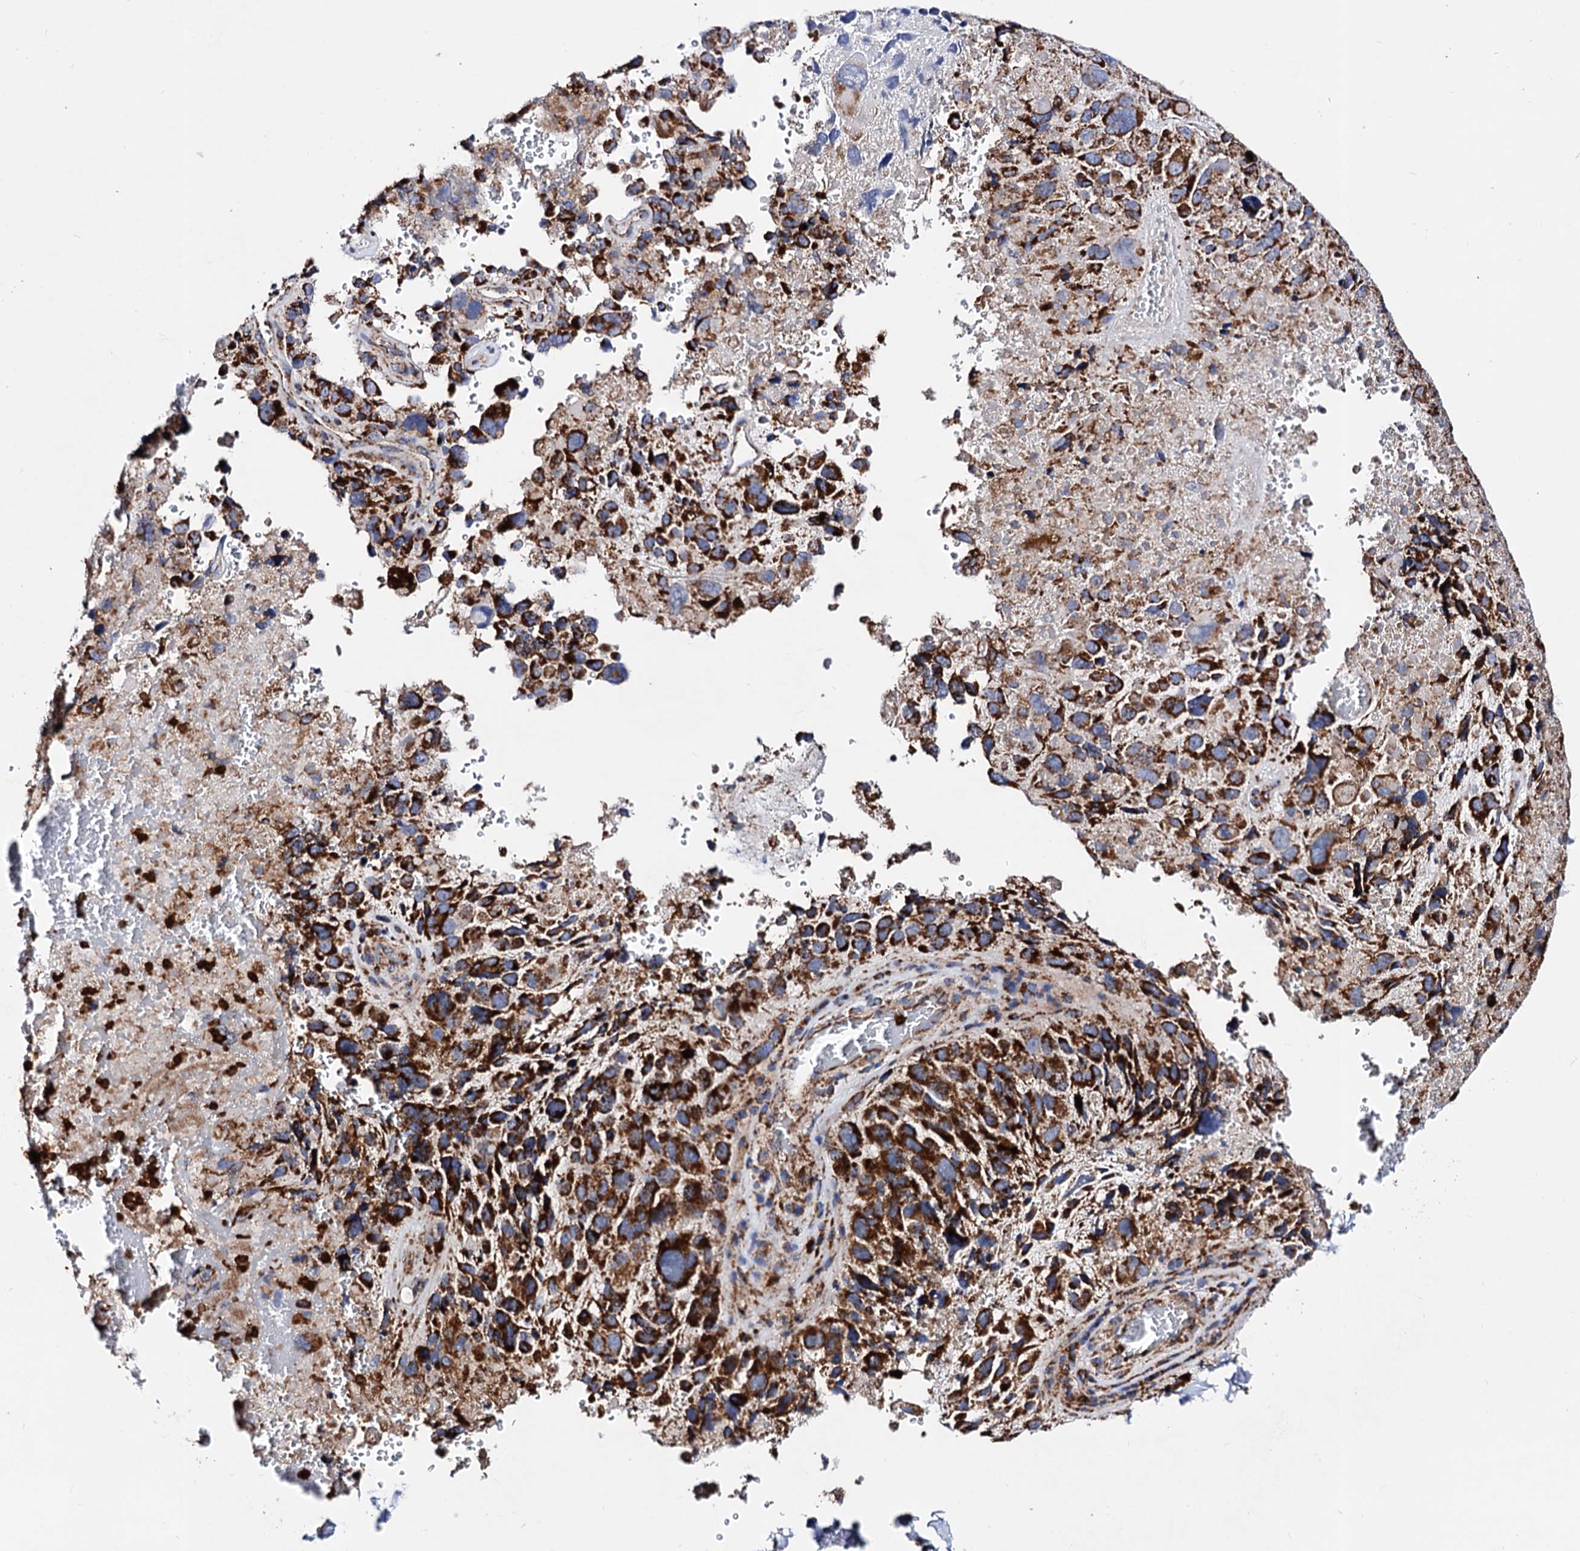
{"staining": {"intensity": "strong", "quantity": "25%-75%", "location": "cytoplasmic/membranous"}, "tissue": "lung cancer", "cell_type": "Tumor cells", "image_type": "cancer", "snomed": [{"axis": "morphology", "description": "Adenocarcinoma, NOS"}, {"axis": "topography", "description": "Lung"}], "caption": "Immunohistochemical staining of lung adenocarcinoma displays high levels of strong cytoplasmic/membranous positivity in about 25%-75% of tumor cells. (DAB IHC, brown staining for protein, blue staining for nuclei).", "gene": "ACAD9", "patient": {"sex": "male", "age": 67}}